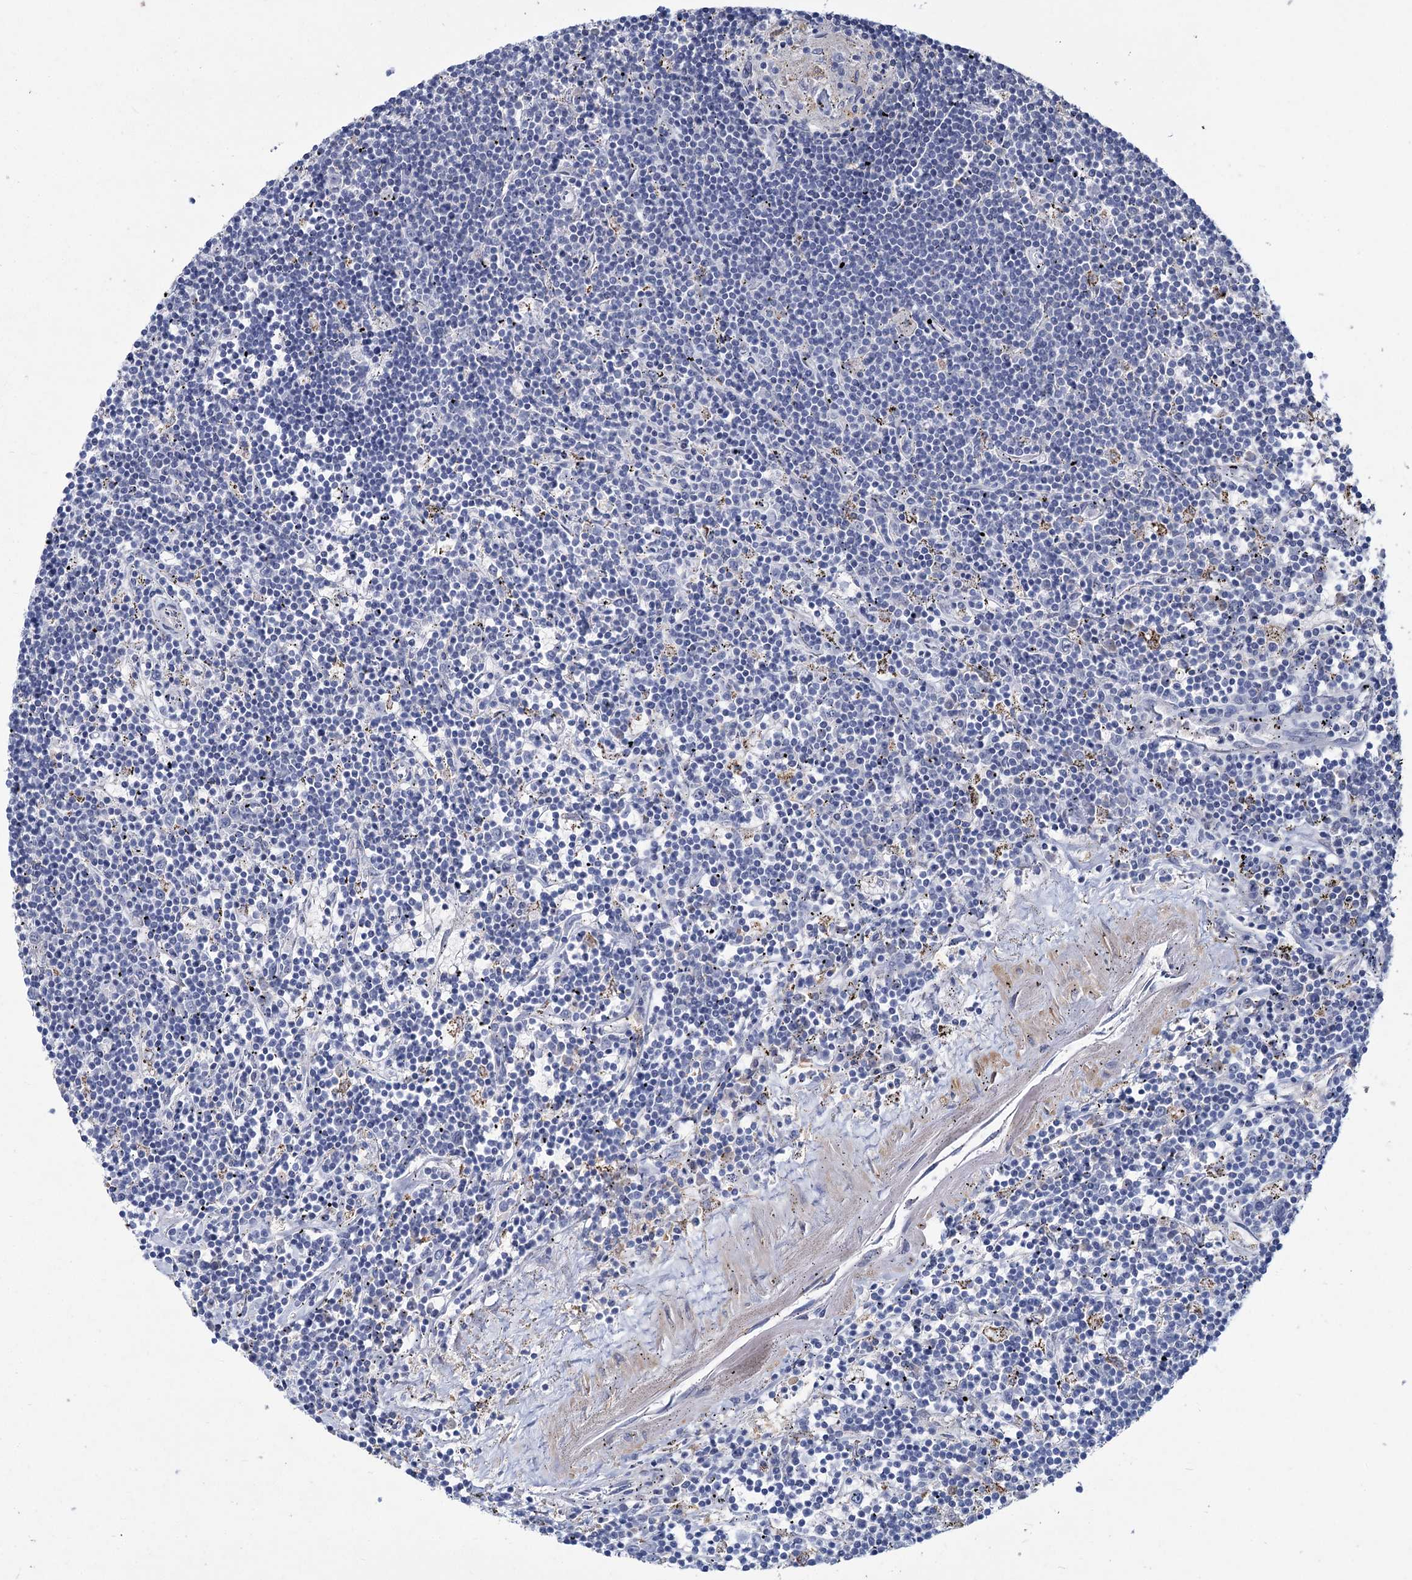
{"staining": {"intensity": "negative", "quantity": "none", "location": "none"}, "tissue": "lymphoma", "cell_type": "Tumor cells", "image_type": "cancer", "snomed": [{"axis": "morphology", "description": "Malignant lymphoma, non-Hodgkin's type, Low grade"}, {"axis": "topography", "description": "Spleen"}], "caption": "This histopathology image is of low-grade malignant lymphoma, non-Hodgkin's type stained with IHC to label a protein in brown with the nuclei are counter-stained blue. There is no staining in tumor cells.", "gene": "HES2", "patient": {"sex": "male", "age": 76}}